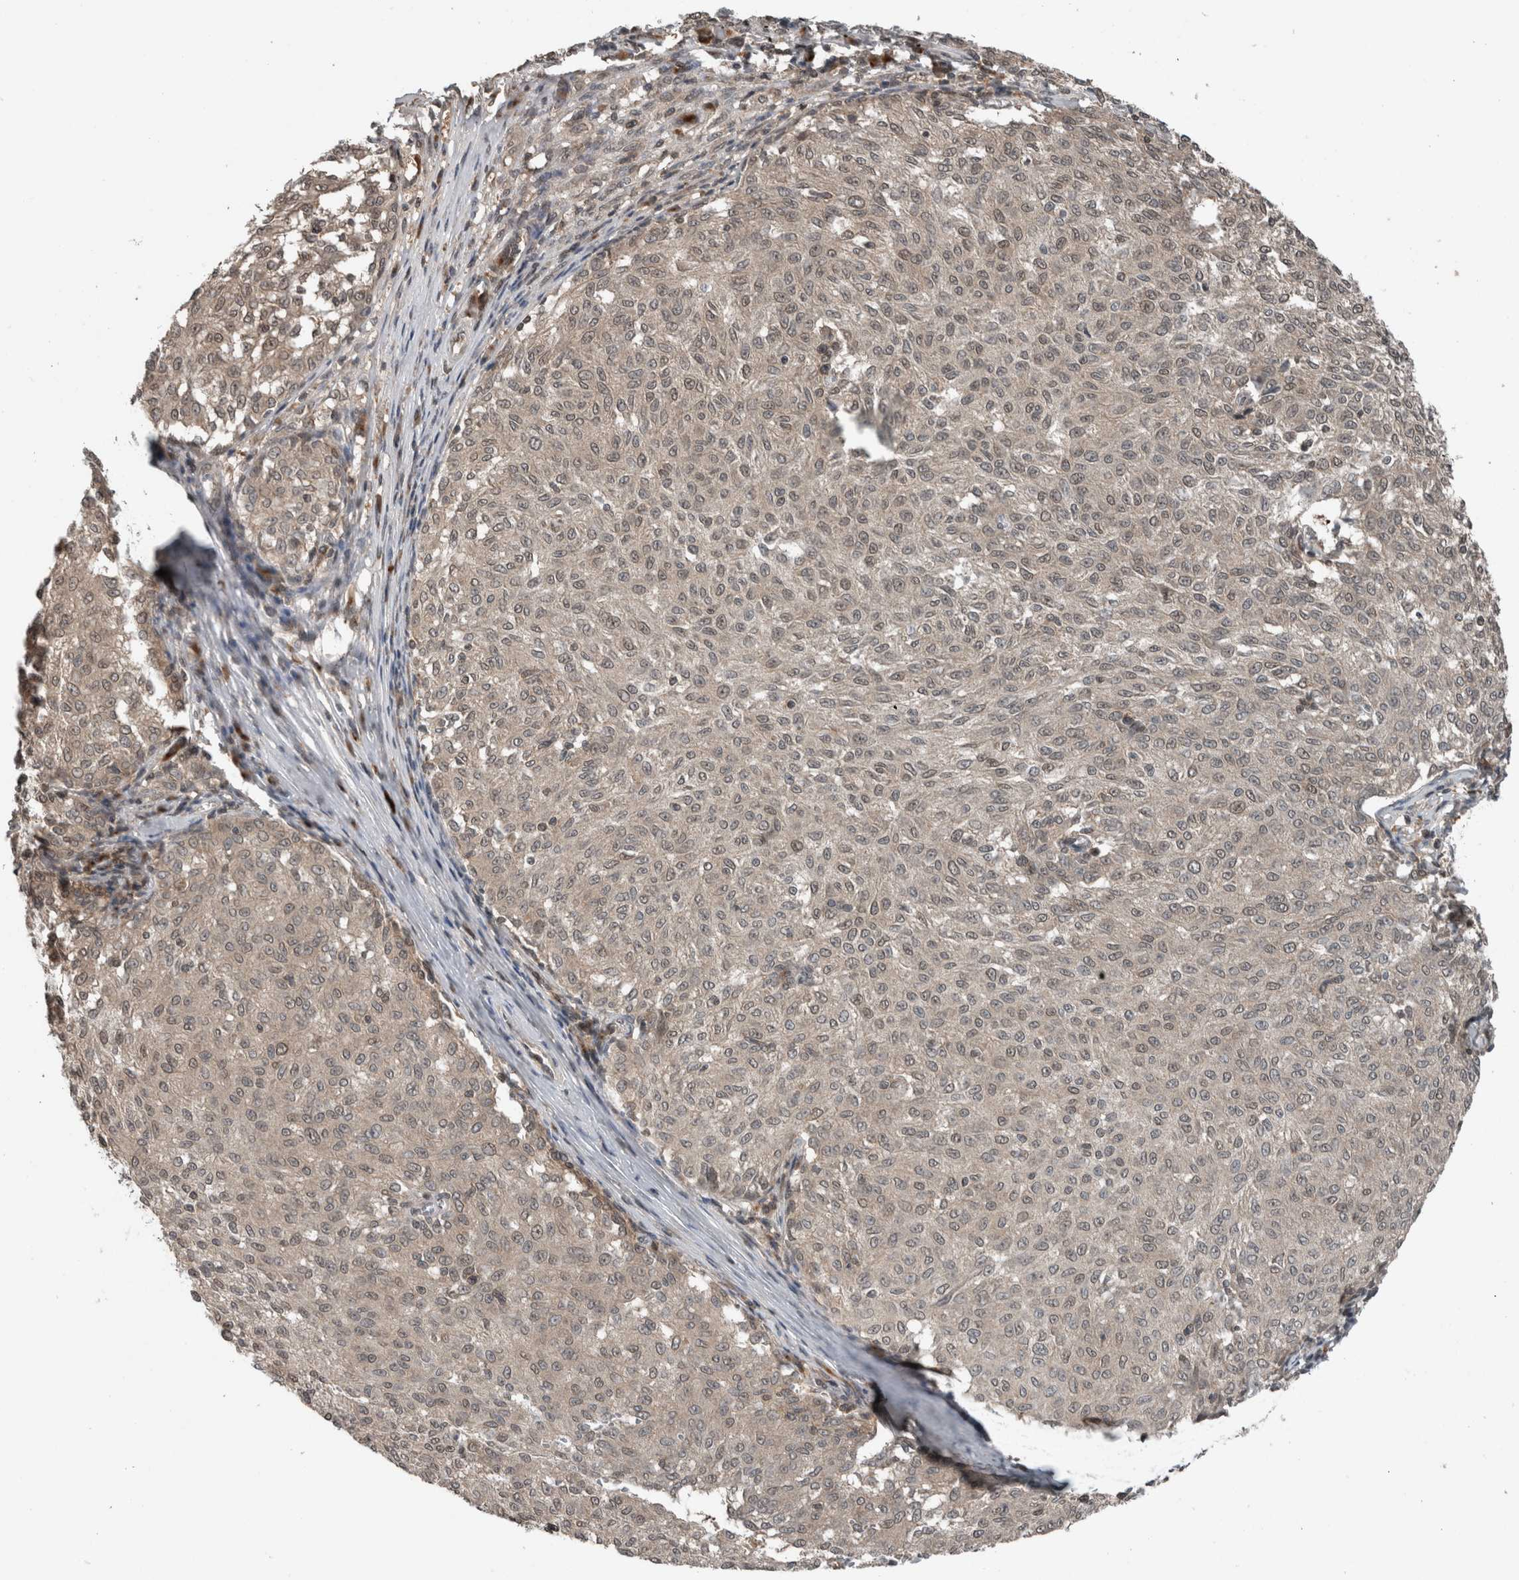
{"staining": {"intensity": "weak", "quantity": "<25%", "location": "nuclear"}, "tissue": "melanoma", "cell_type": "Tumor cells", "image_type": "cancer", "snomed": [{"axis": "morphology", "description": "Malignant melanoma, NOS"}, {"axis": "topography", "description": "Skin"}], "caption": "IHC histopathology image of malignant melanoma stained for a protein (brown), which displays no expression in tumor cells.", "gene": "SPAG7", "patient": {"sex": "female", "age": 72}}